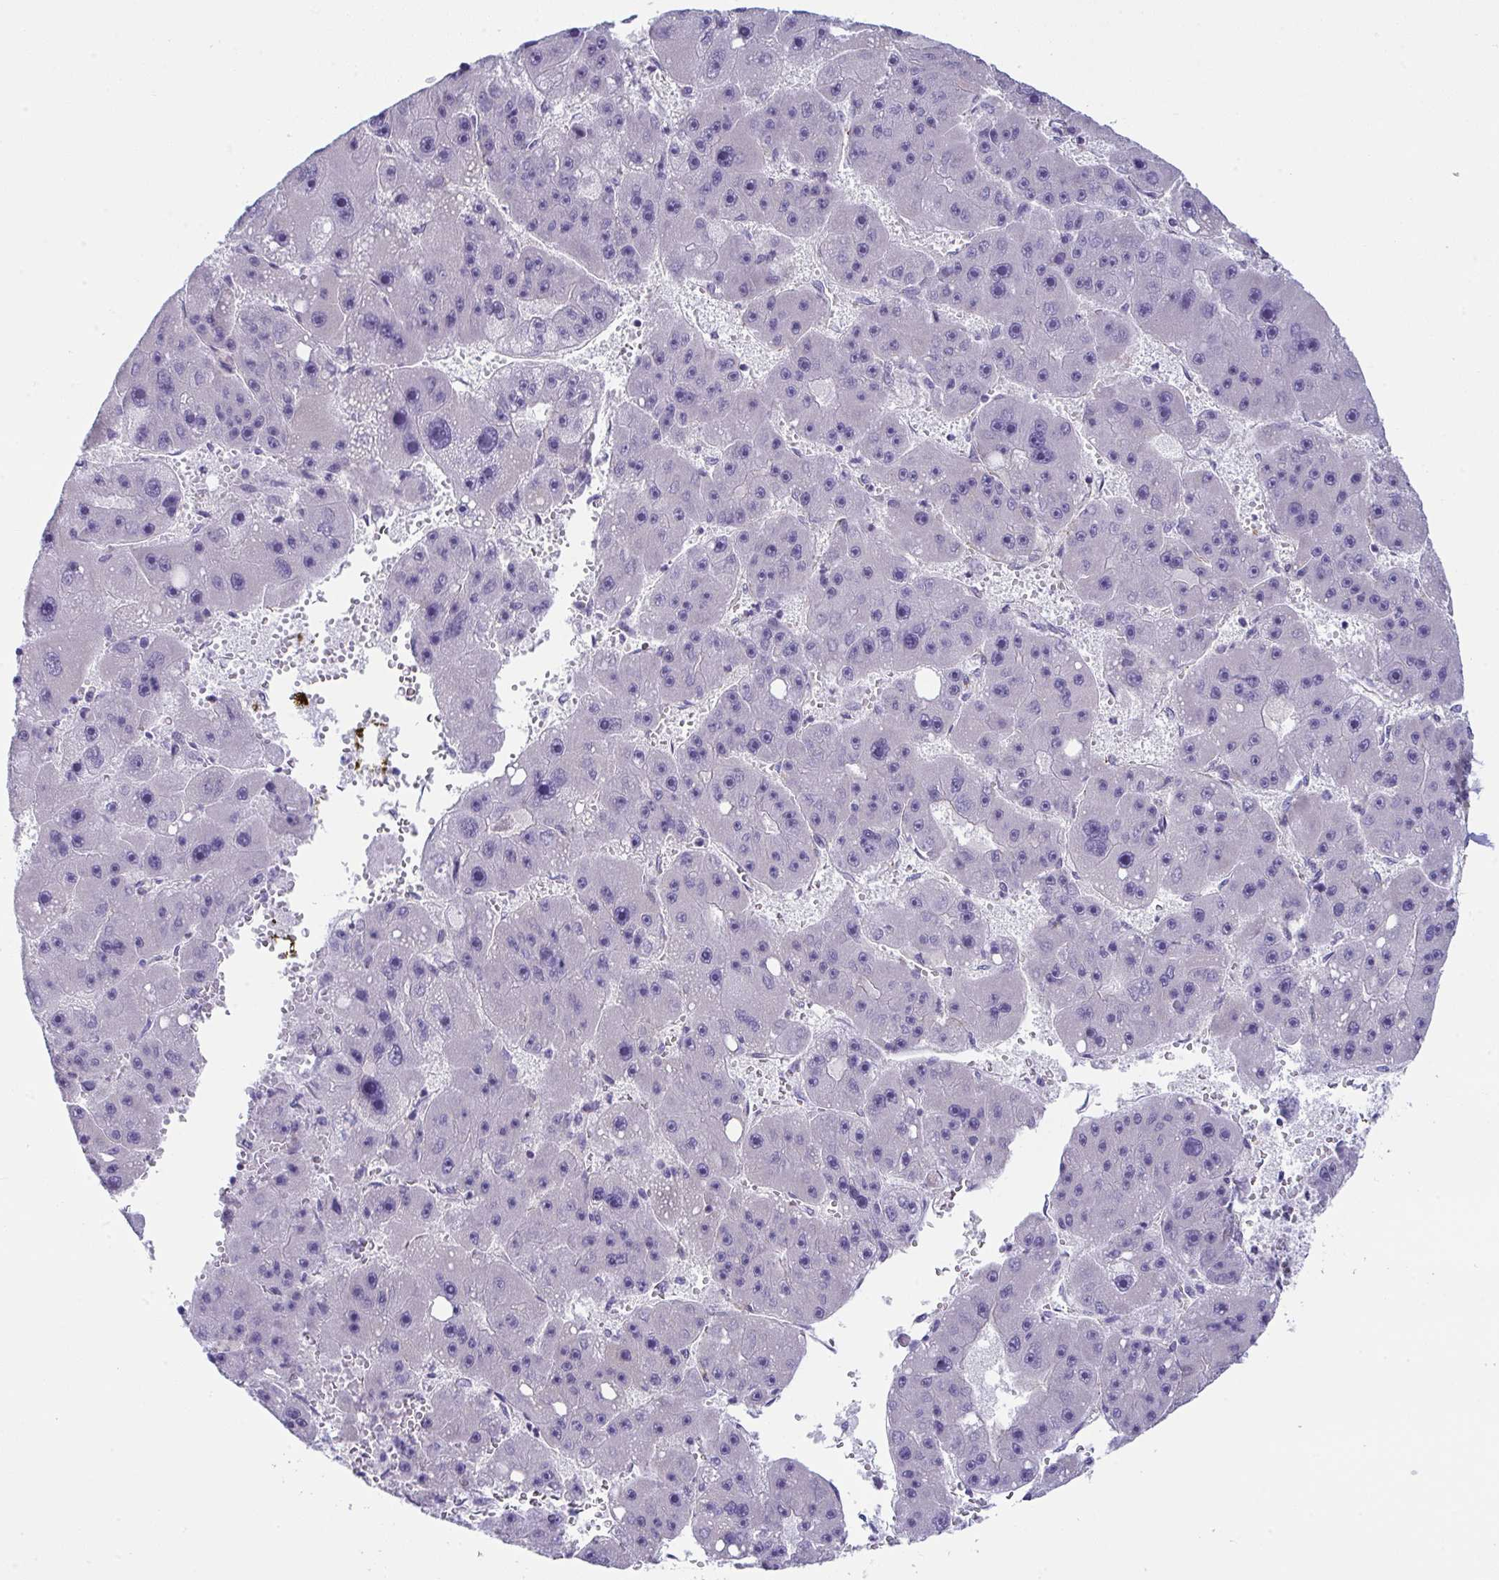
{"staining": {"intensity": "negative", "quantity": "none", "location": "none"}, "tissue": "liver cancer", "cell_type": "Tumor cells", "image_type": "cancer", "snomed": [{"axis": "morphology", "description": "Carcinoma, Hepatocellular, NOS"}, {"axis": "topography", "description": "Liver"}], "caption": "Tumor cells show no significant positivity in liver hepatocellular carcinoma.", "gene": "MYL12A", "patient": {"sex": "female", "age": 61}}